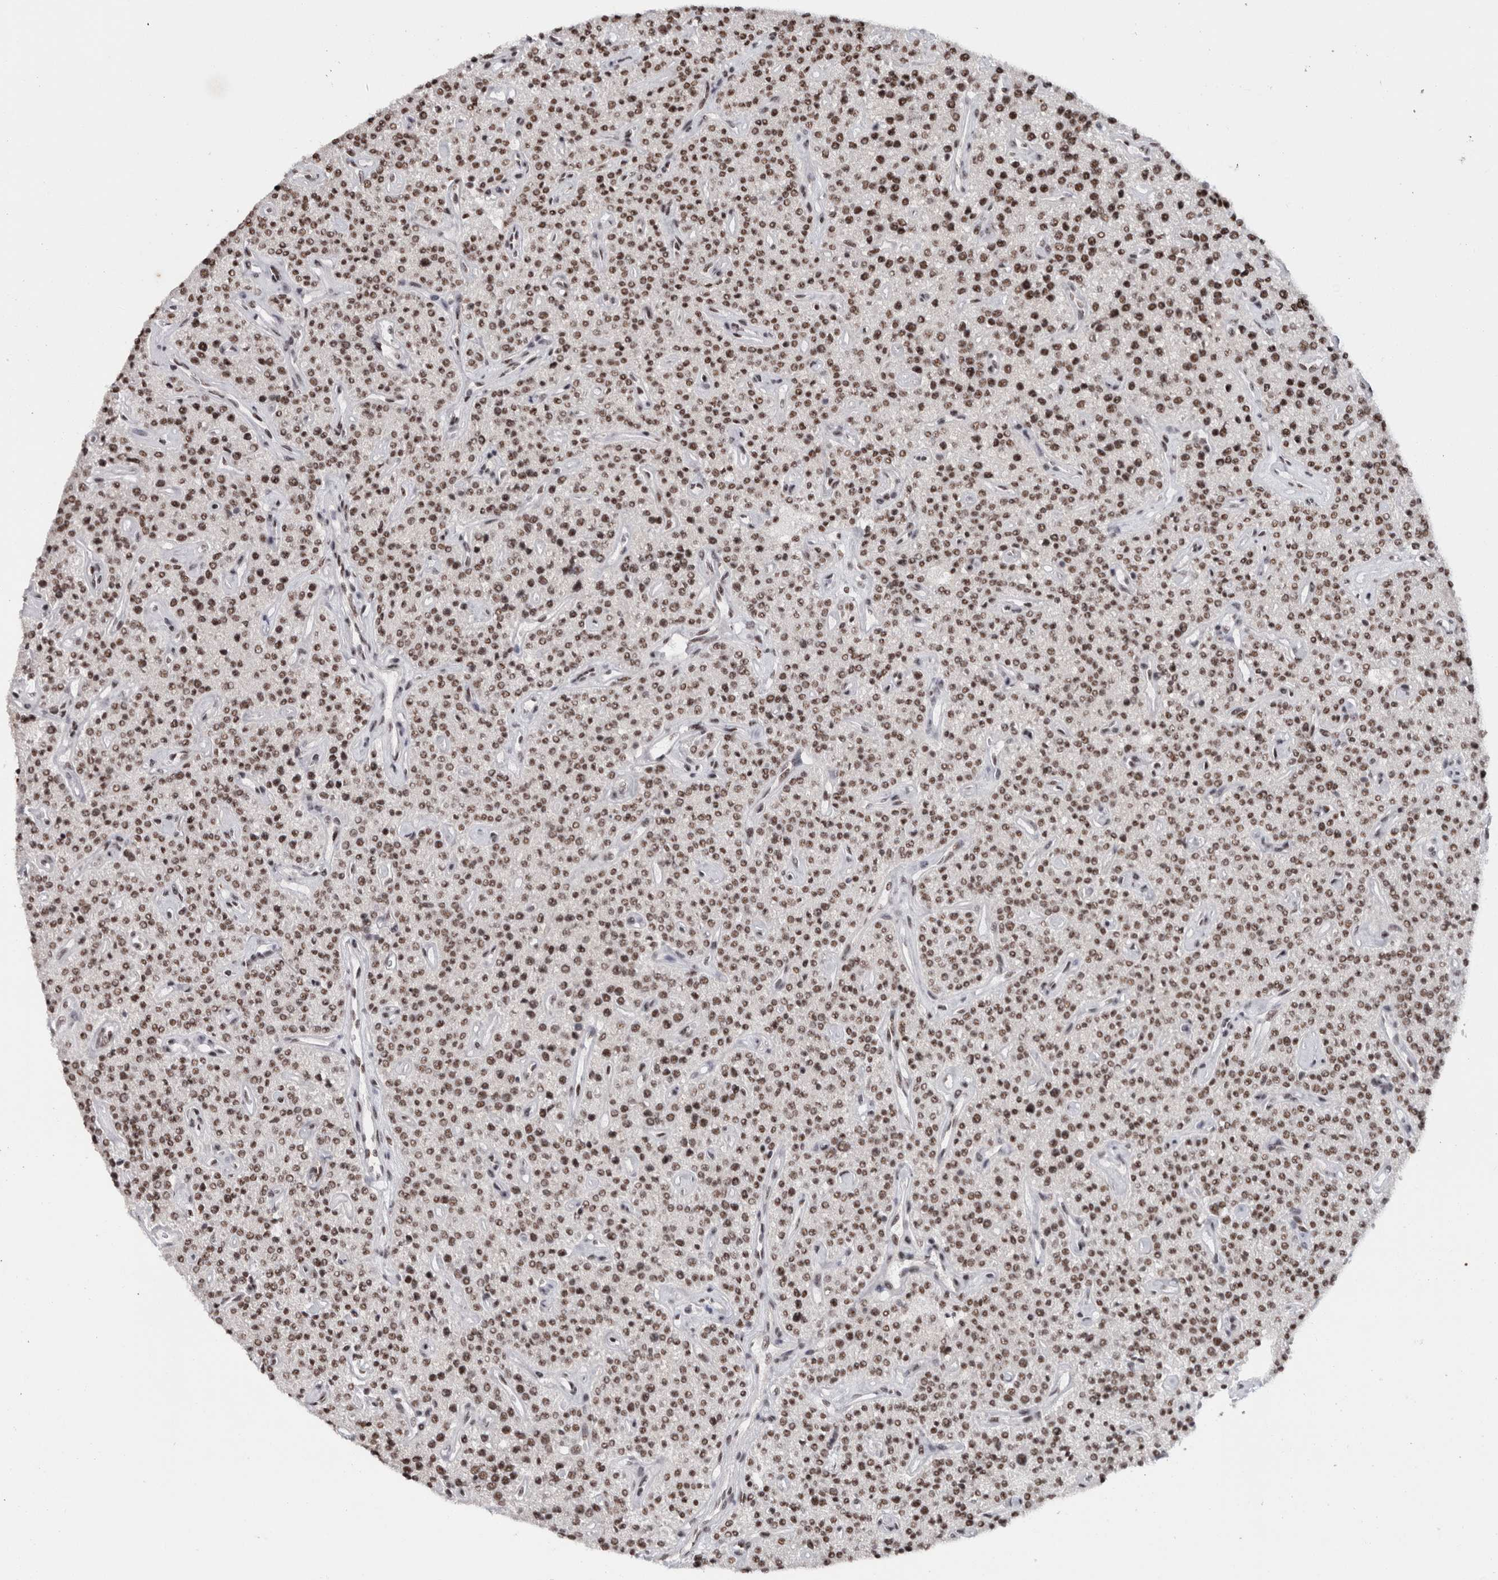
{"staining": {"intensity": "strong", "quantity": ">75%", "location": "nuclear"}, "tissue": "parathyroid gland", "cell_type": "Glandular cells", "image_type": "normal", "snomed": [{"axis": "morphology", "description": "Normal tissue, NOS"}, {"axis": "topography", "description": "Parathyroid gland"}], "caption": "High-power microscopy captured an immunohistochemistry micrograph of benign parathyroid gland, revealing strong nuclear positivity in approximately >75% of glandular cells. The protein is stained brown, and the nuclei are stained in blue (DAB IHC with brightfield microscopy, high magnification).", "gene": "MKNK1", "patient": {"sex": "male", "age": 46}}